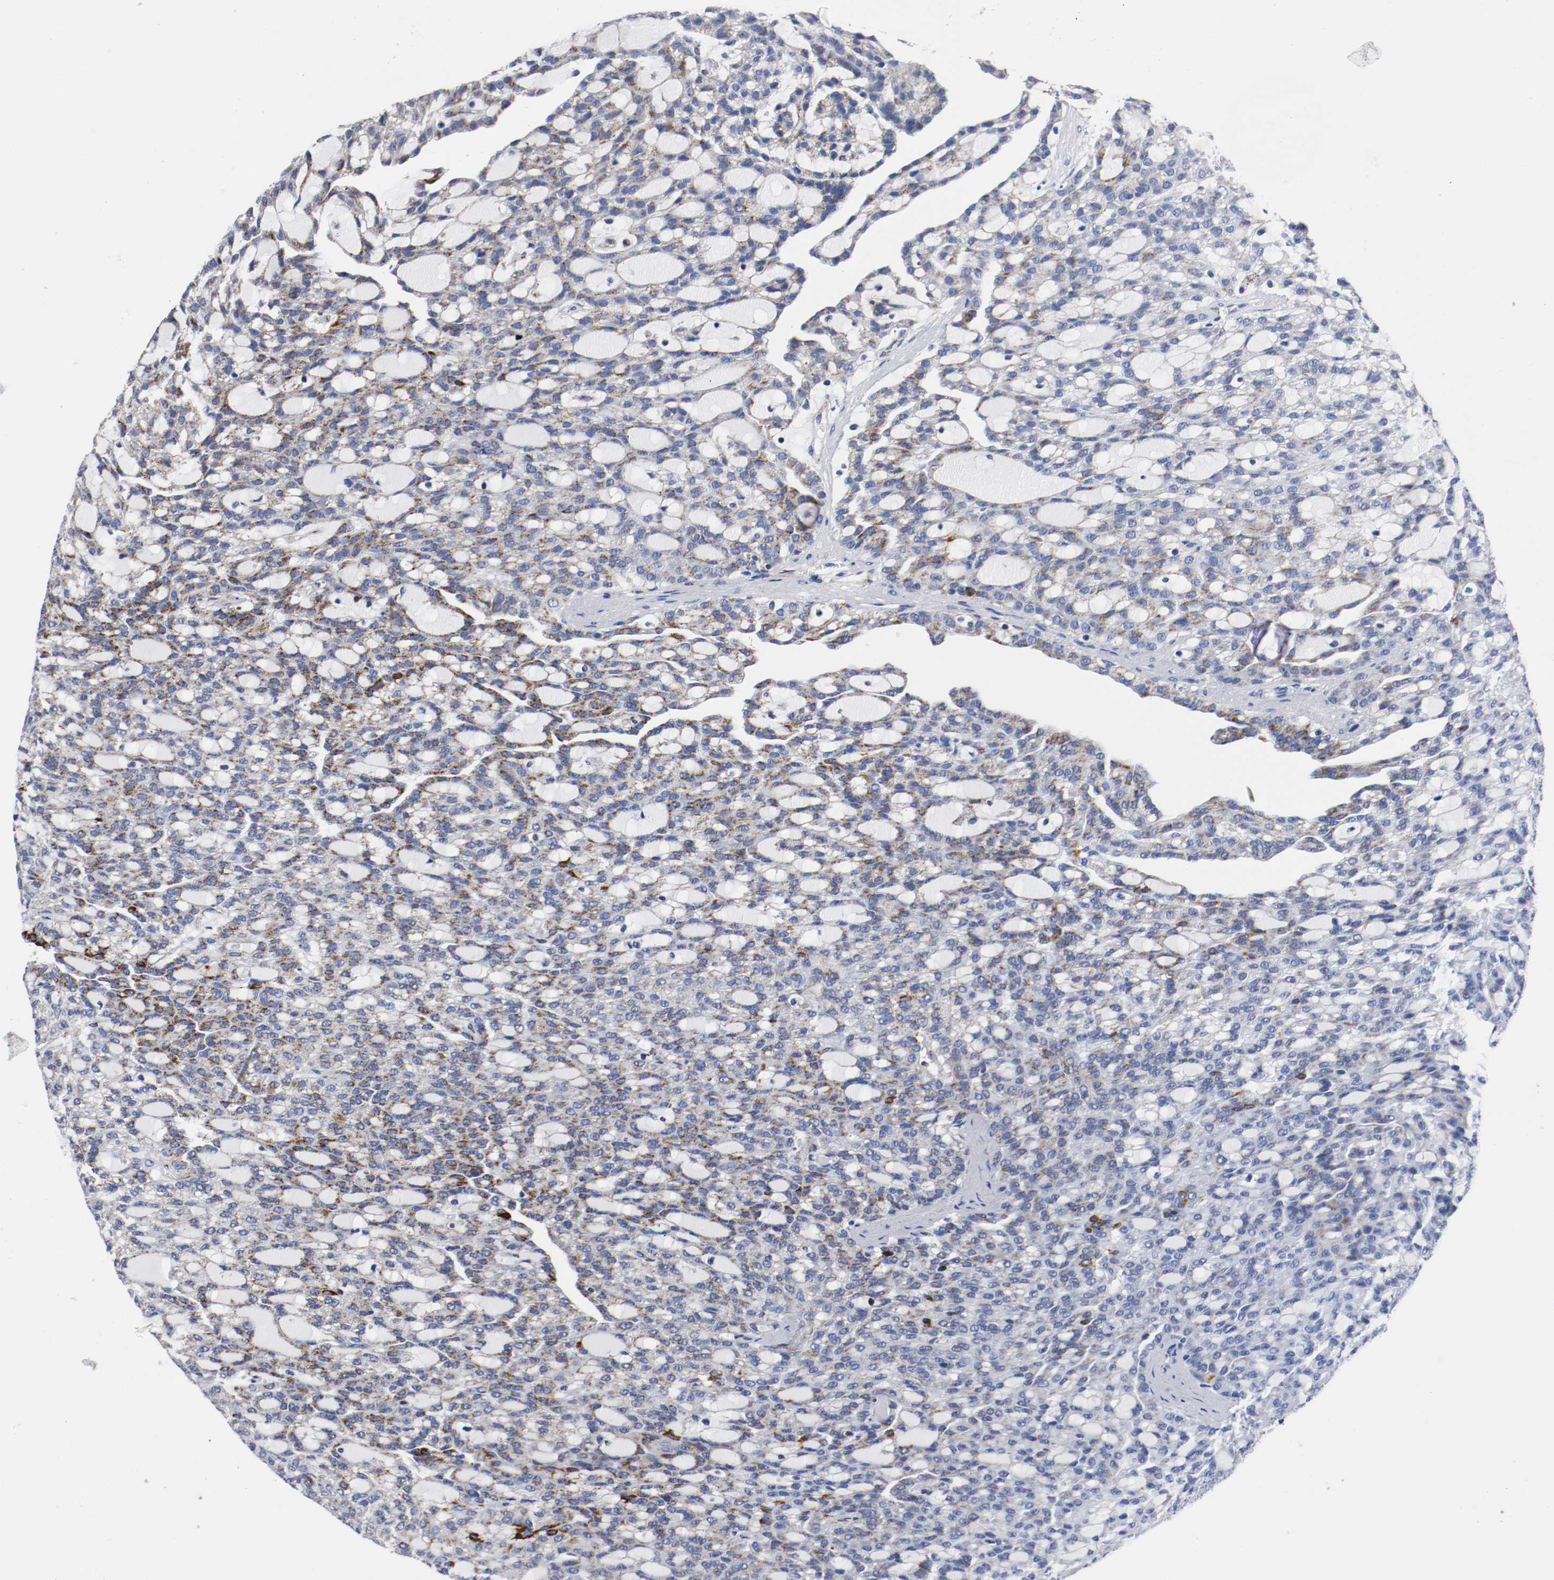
{"staining": {"intensity": "weak", "quantity": "<25%", "location": "cytoplasmic/membranous"}, "tissue": "renal cancer", "cell_type": "Tumor cells", "image_type": "cancer", "snomed": [{"axis": "morphology", "description": "Adenocarcinoma, NOS"}, {"axis": "topography", "description": "Kidney"}], "caption": "This is an immunohistochemistry histopathology image of human renal cancer (adenocarcinoma). There is no expression in tumor cells.", "gene": "TUBD1", "patient": {"sex": "male", "age": 63}}